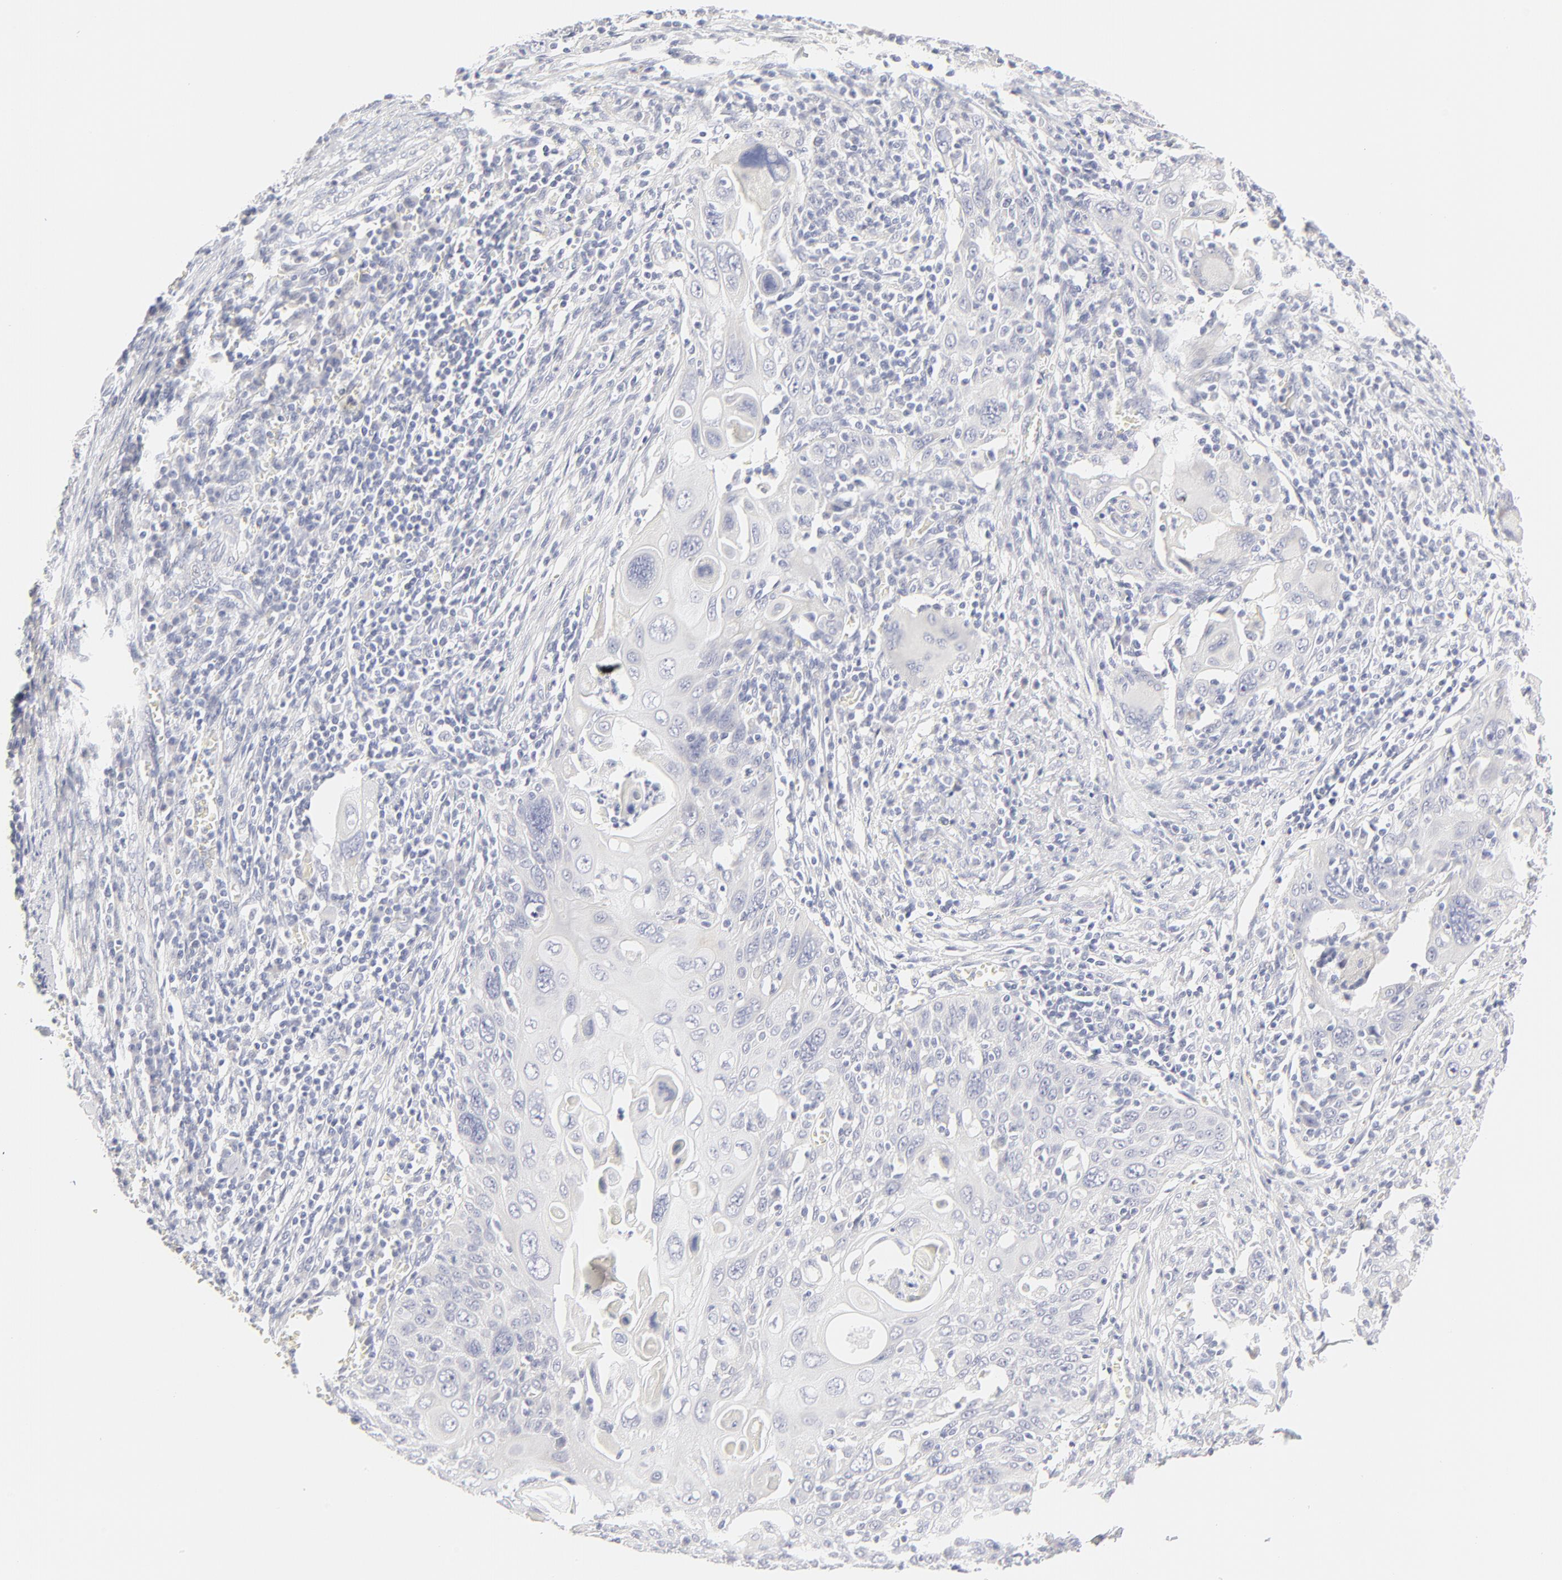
{"staining": {"intensity": "negative", "quantity": "none", "location": "none"}, "tissue": "cervical cancer", "cell_type": "Tumor cells", "image_type": "cancer", "snomed": [{"axis": "morphology", "description": "Squamous cell carcinoma, NOS"}, {"axis": "topography", "description": "Cervix"}], "caption": "This is a photomicrograph of immunohistochemistry staining of squamous cell carcinoma (cervical), which shows no expression in tumor cells. (IHC, brightfield microscopy, high magnification).", "gene": "NPNT", "patient": {"sex": "female", "age": 54}}